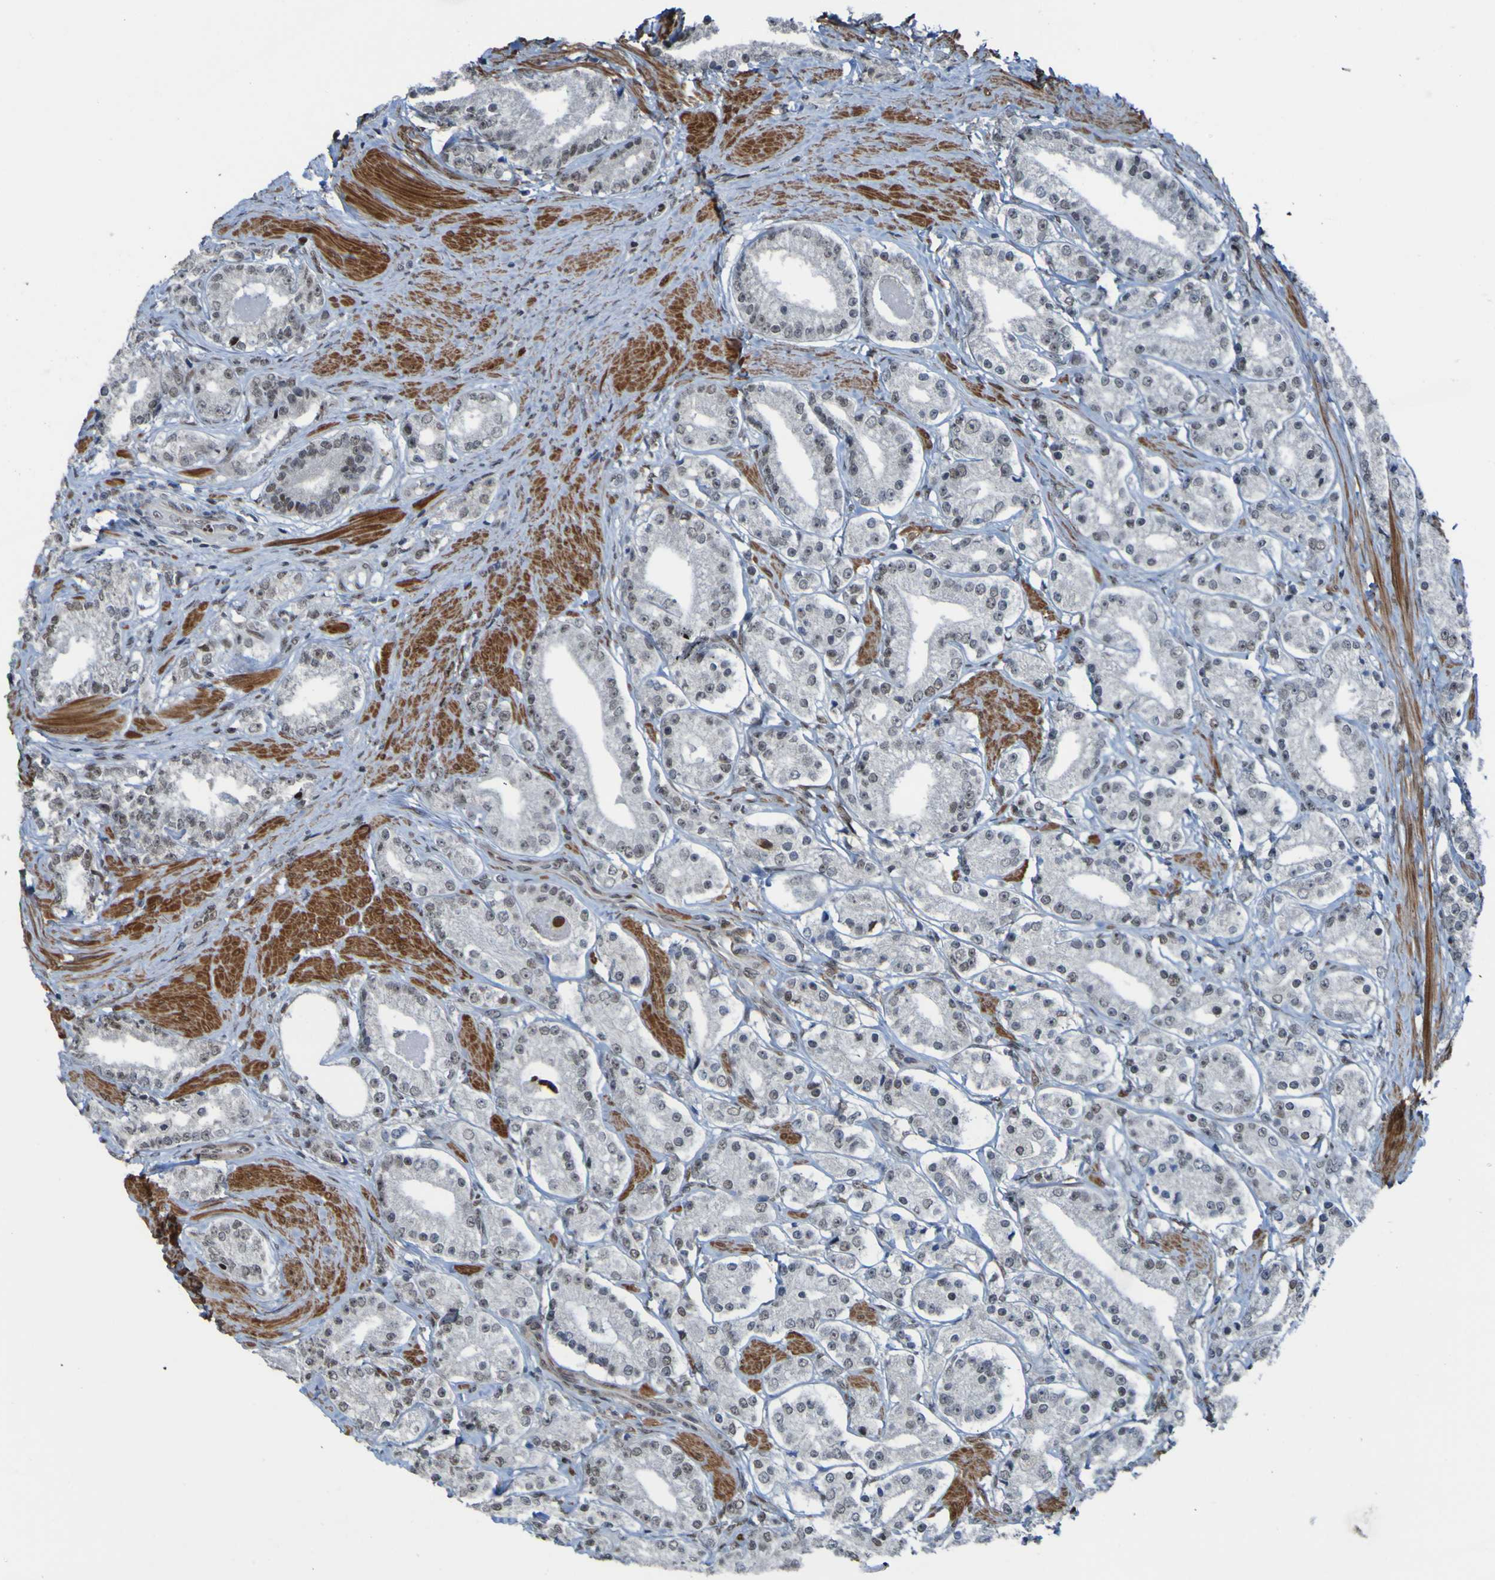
{"staining": {"intensity": "weak", "quantity": ">75%", "location": "nuclear"}, "tissue": "prostate cancer", "cell_type": "Tumor cells", "image_type": "cancer", "snomed": [{"axis": "morphology", "description": "Adenocarcinoma, Low grade"}, {"axis": "topography", "description": "Prostate"}], "caption": "High-power microscopy captured an IHC photomicrograph of prostate low-grade adenocarcinoma, revealing weak nuclear staining in about >75% of tumor cells.", "gene": "PHF2", "patient": {"sex": "male", "age": 63}}